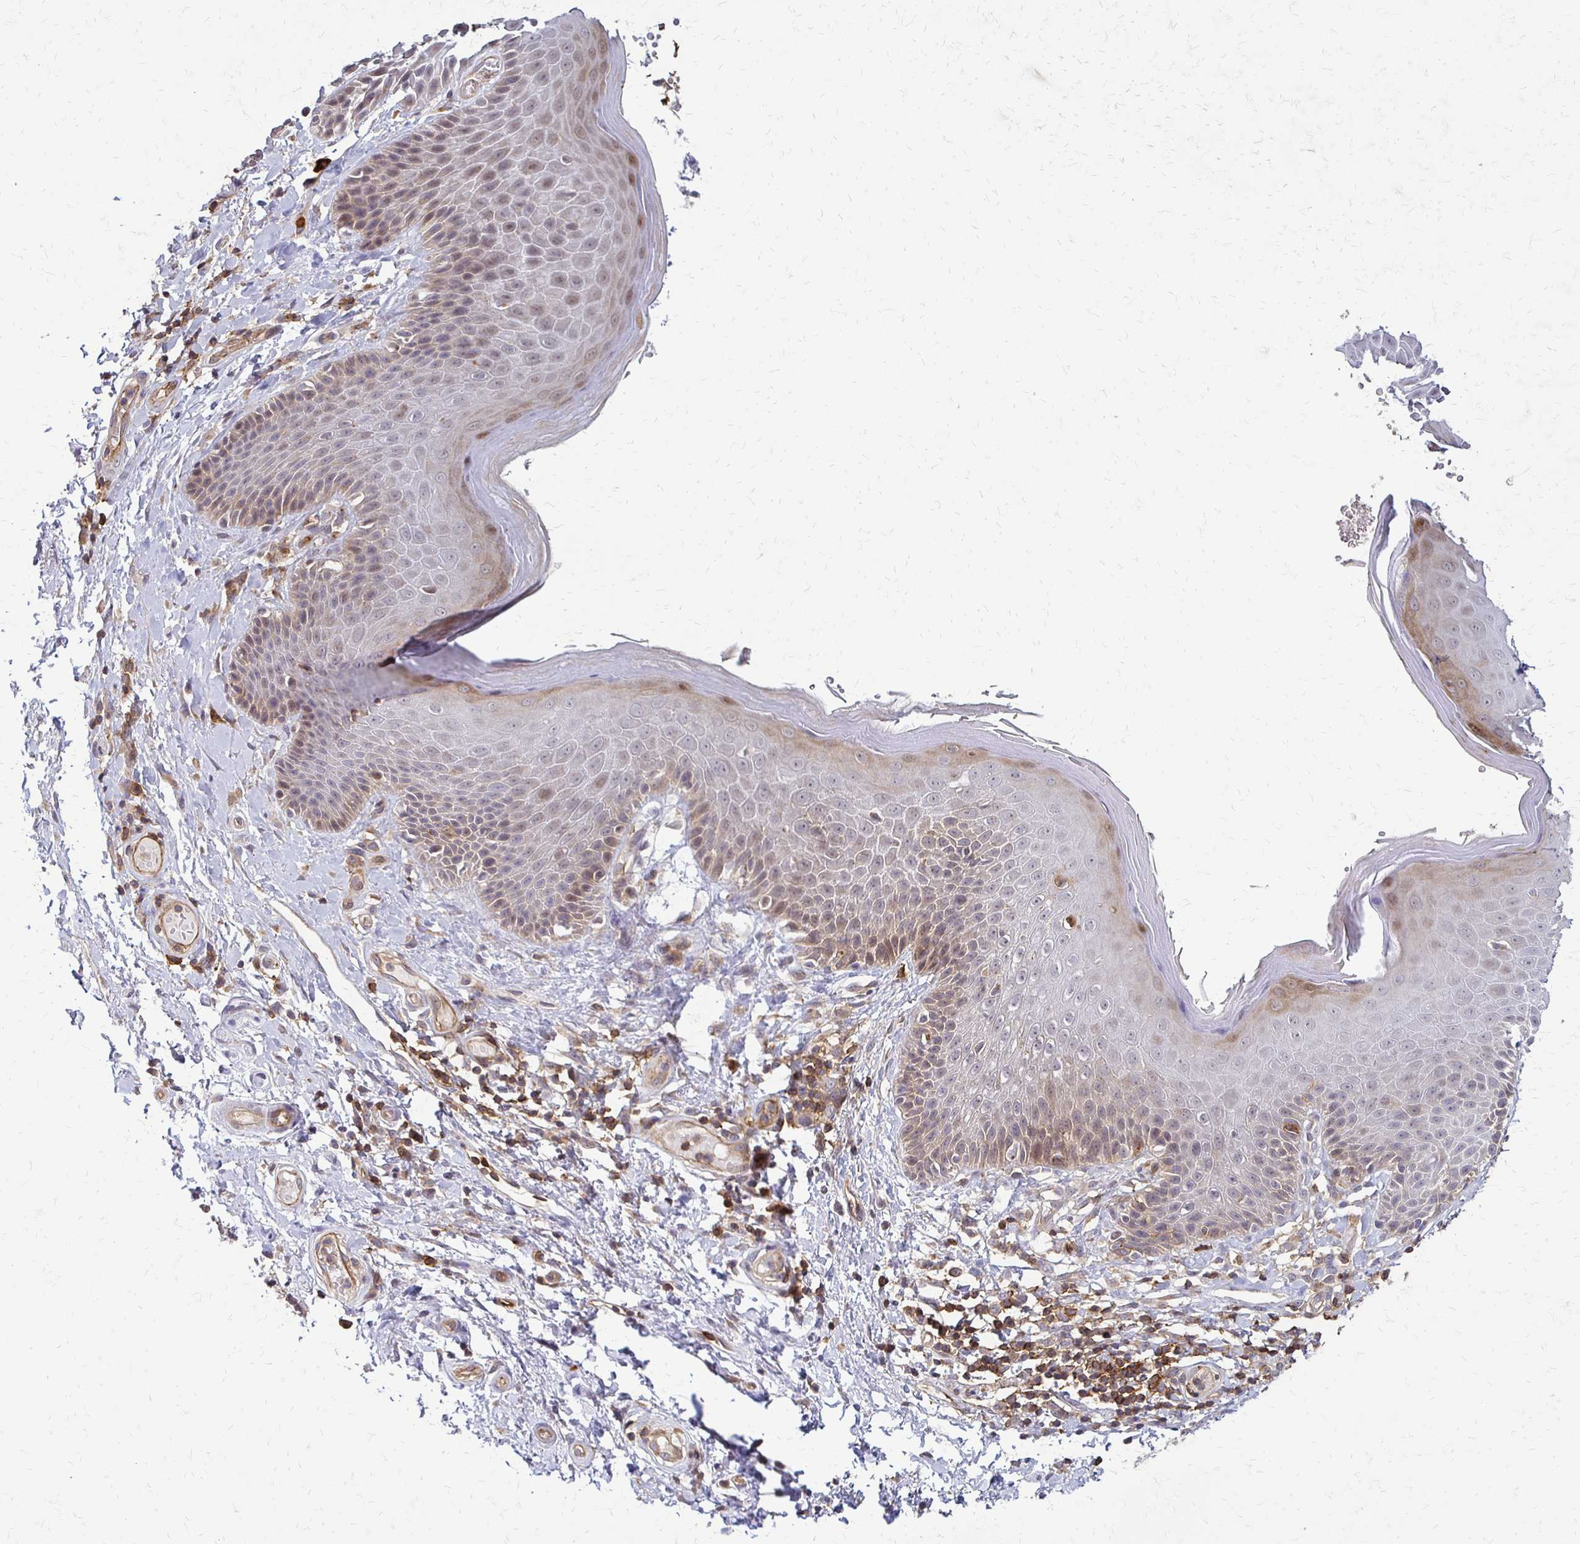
{"staining": {"intensity": "moderate", "quantity": "25%-75%", "location": "cytoplasmic/membranous,nuclear"}, "tissue": "skin", "cell_type": "Epidermal cells", "image_type": "normal", "snomed": [{"axis": "morphology", "description": "Normal tissue, NOS"}, {"axis": "topography", "description": "Anal"}, {"axis": "topography", "description": "Peripheral nerve tissue"}], "caption": "Immunohistochemical staining of unremarkable human skin shows moderate cytoplasmic/membranous,nuclear protein positivity in about 25%-75% of epidermal cells. (IHC, brightfield microscopy, high magnification).", "gene": "SLC9A9", "patient": {"sex": "male", "age": 51}}